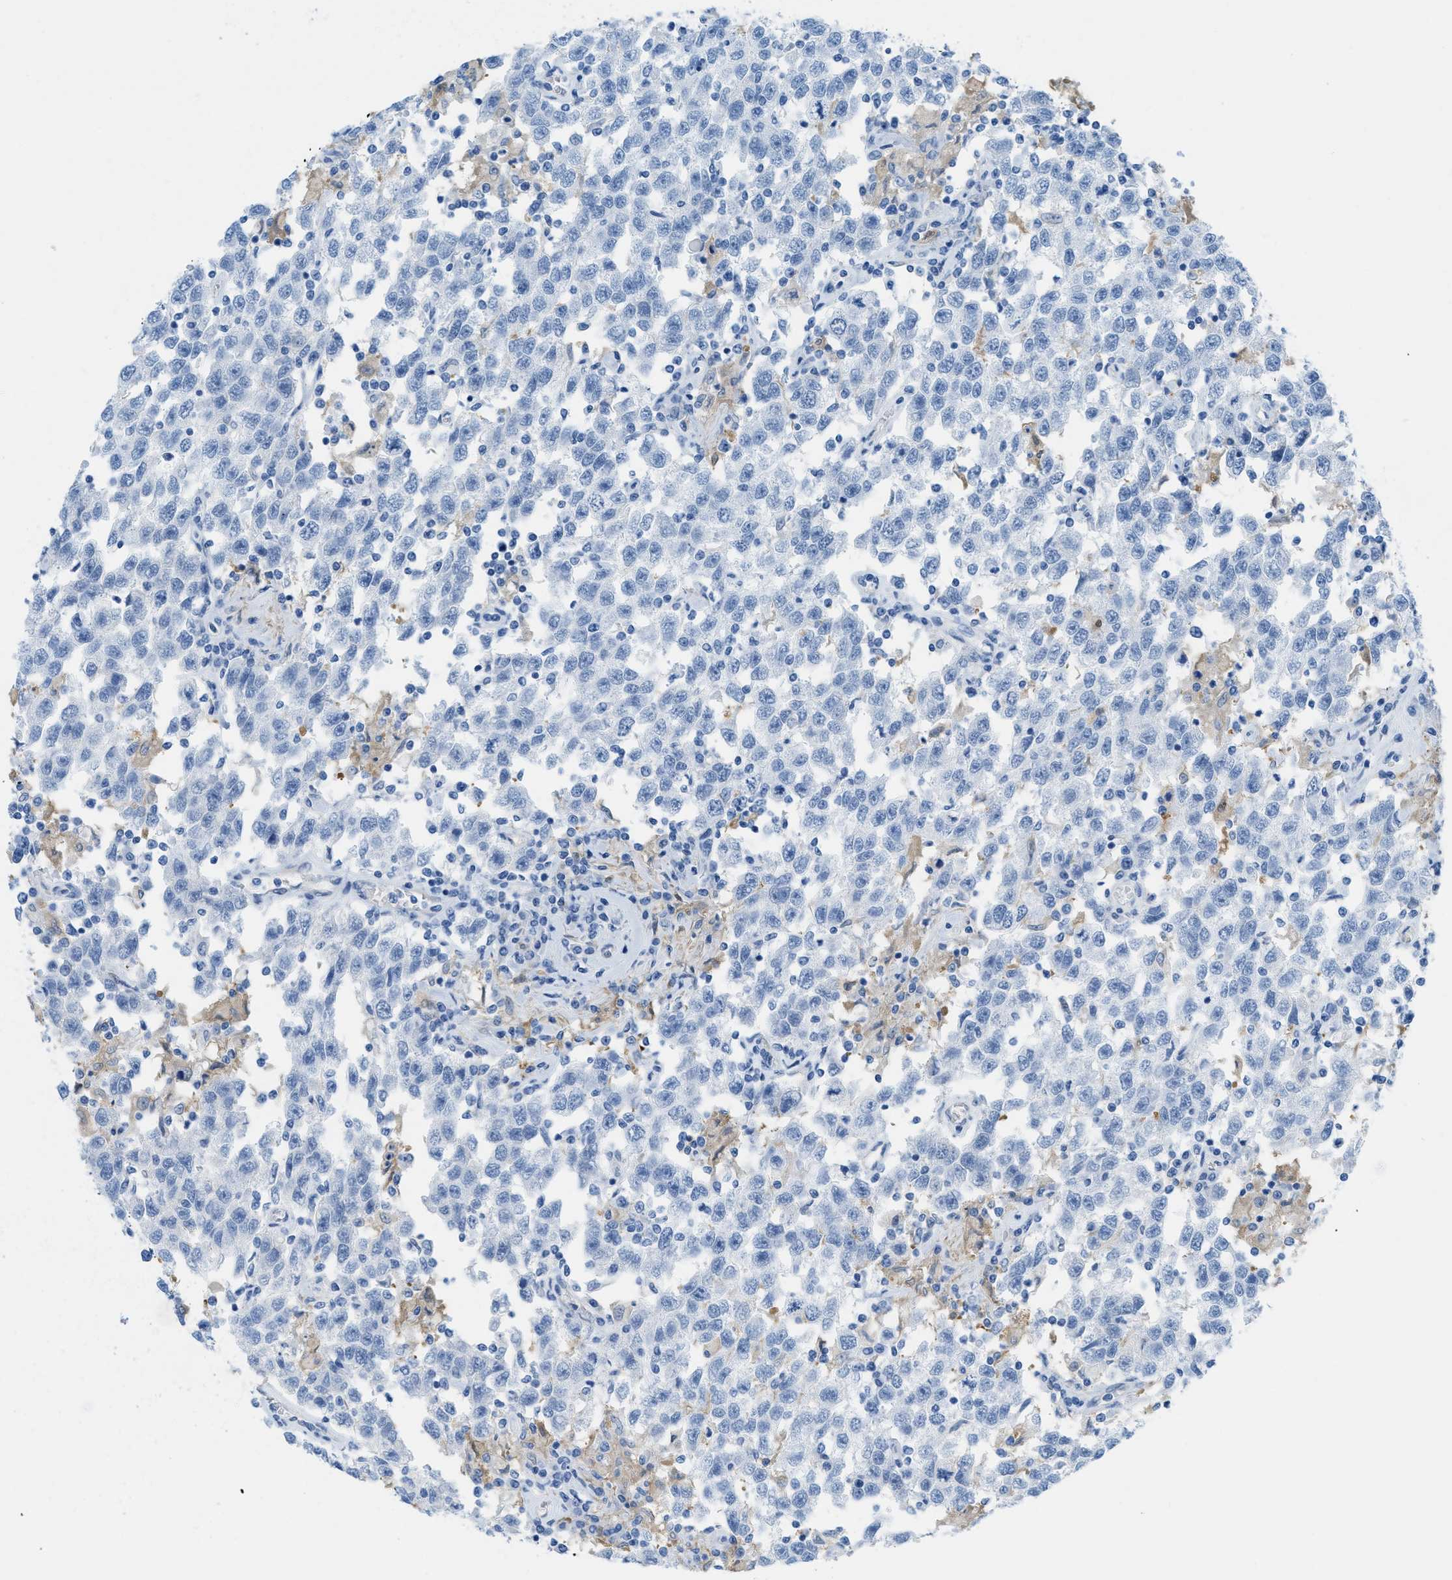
{"staining": {"intensity": "negative", "quantity": "none", "location": "none"}, "tissue": "testis cancer", "cell_type": "Tumor cells", "image_type": "cancer", "snomed": [{"axis": "morphology", "description": "Seminoma, NOS"}, {"axis": "topography", "description": "Testis"}], "caption": "An IHC image of testis seminoma is shown. There is no staining in tumor cells of testis seminoma.", "gene": "ASGR1", "patient": {"sex": "male", "age": 41}}